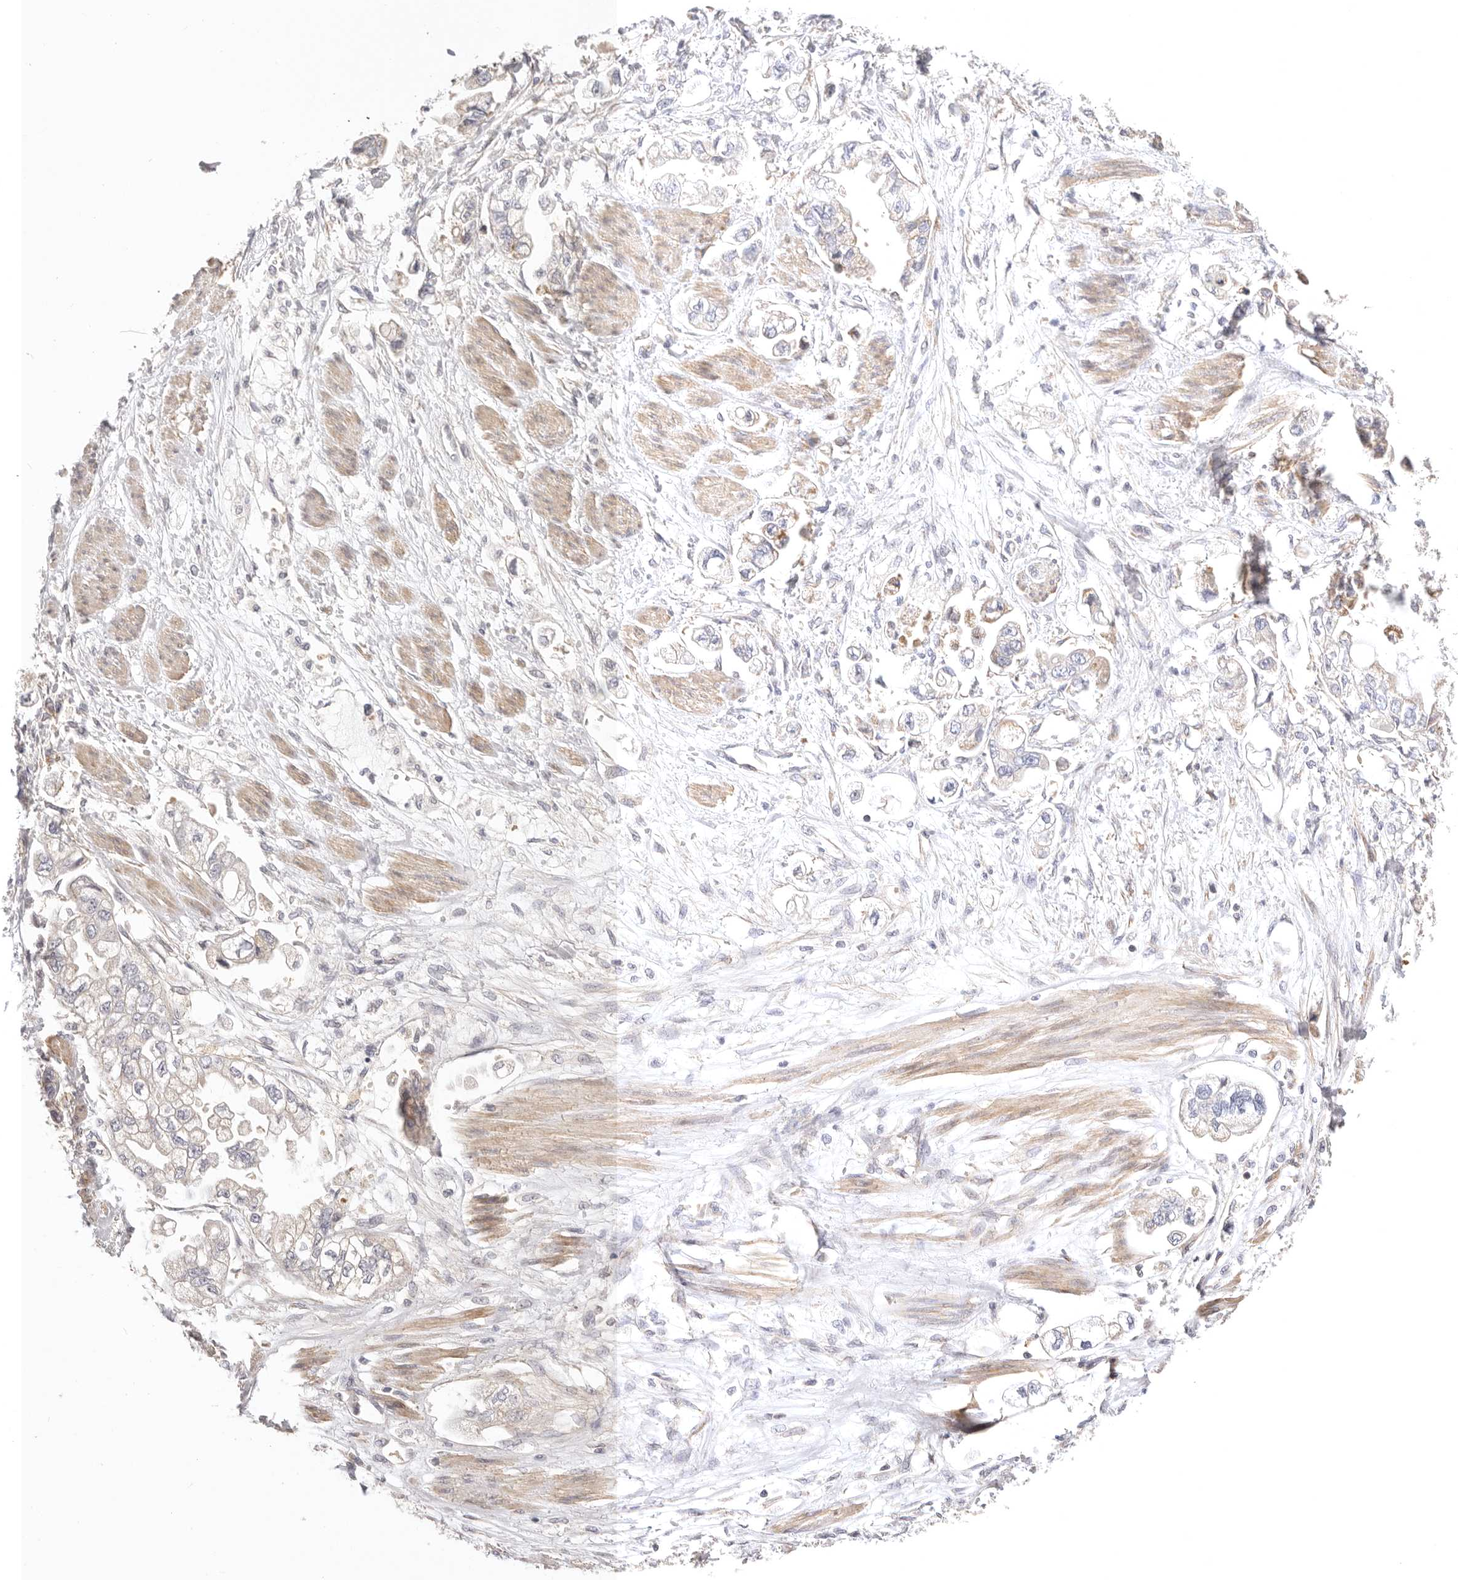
{"staining": {"intensity": "weak", "quantity": "<25%", "location": "cytoplasmic/membranous"}, "tissue": "stomach cancer", "cell_type": "Tumor cells", "image_type": "cancer", "snomed": [{"axis": "morphology", "description": "Adenocarcinoma, NOS"}, {"axis": "topography", "description": "Stomach"}], "caption": "Immunohistochemistry image of neoplastic tissue: stomach adenocarcinoma stained with DAB displays no significant protein staining in tumor cells.", "gene": "KCMF1", "patient": {"sex": "male", "age": 62}}